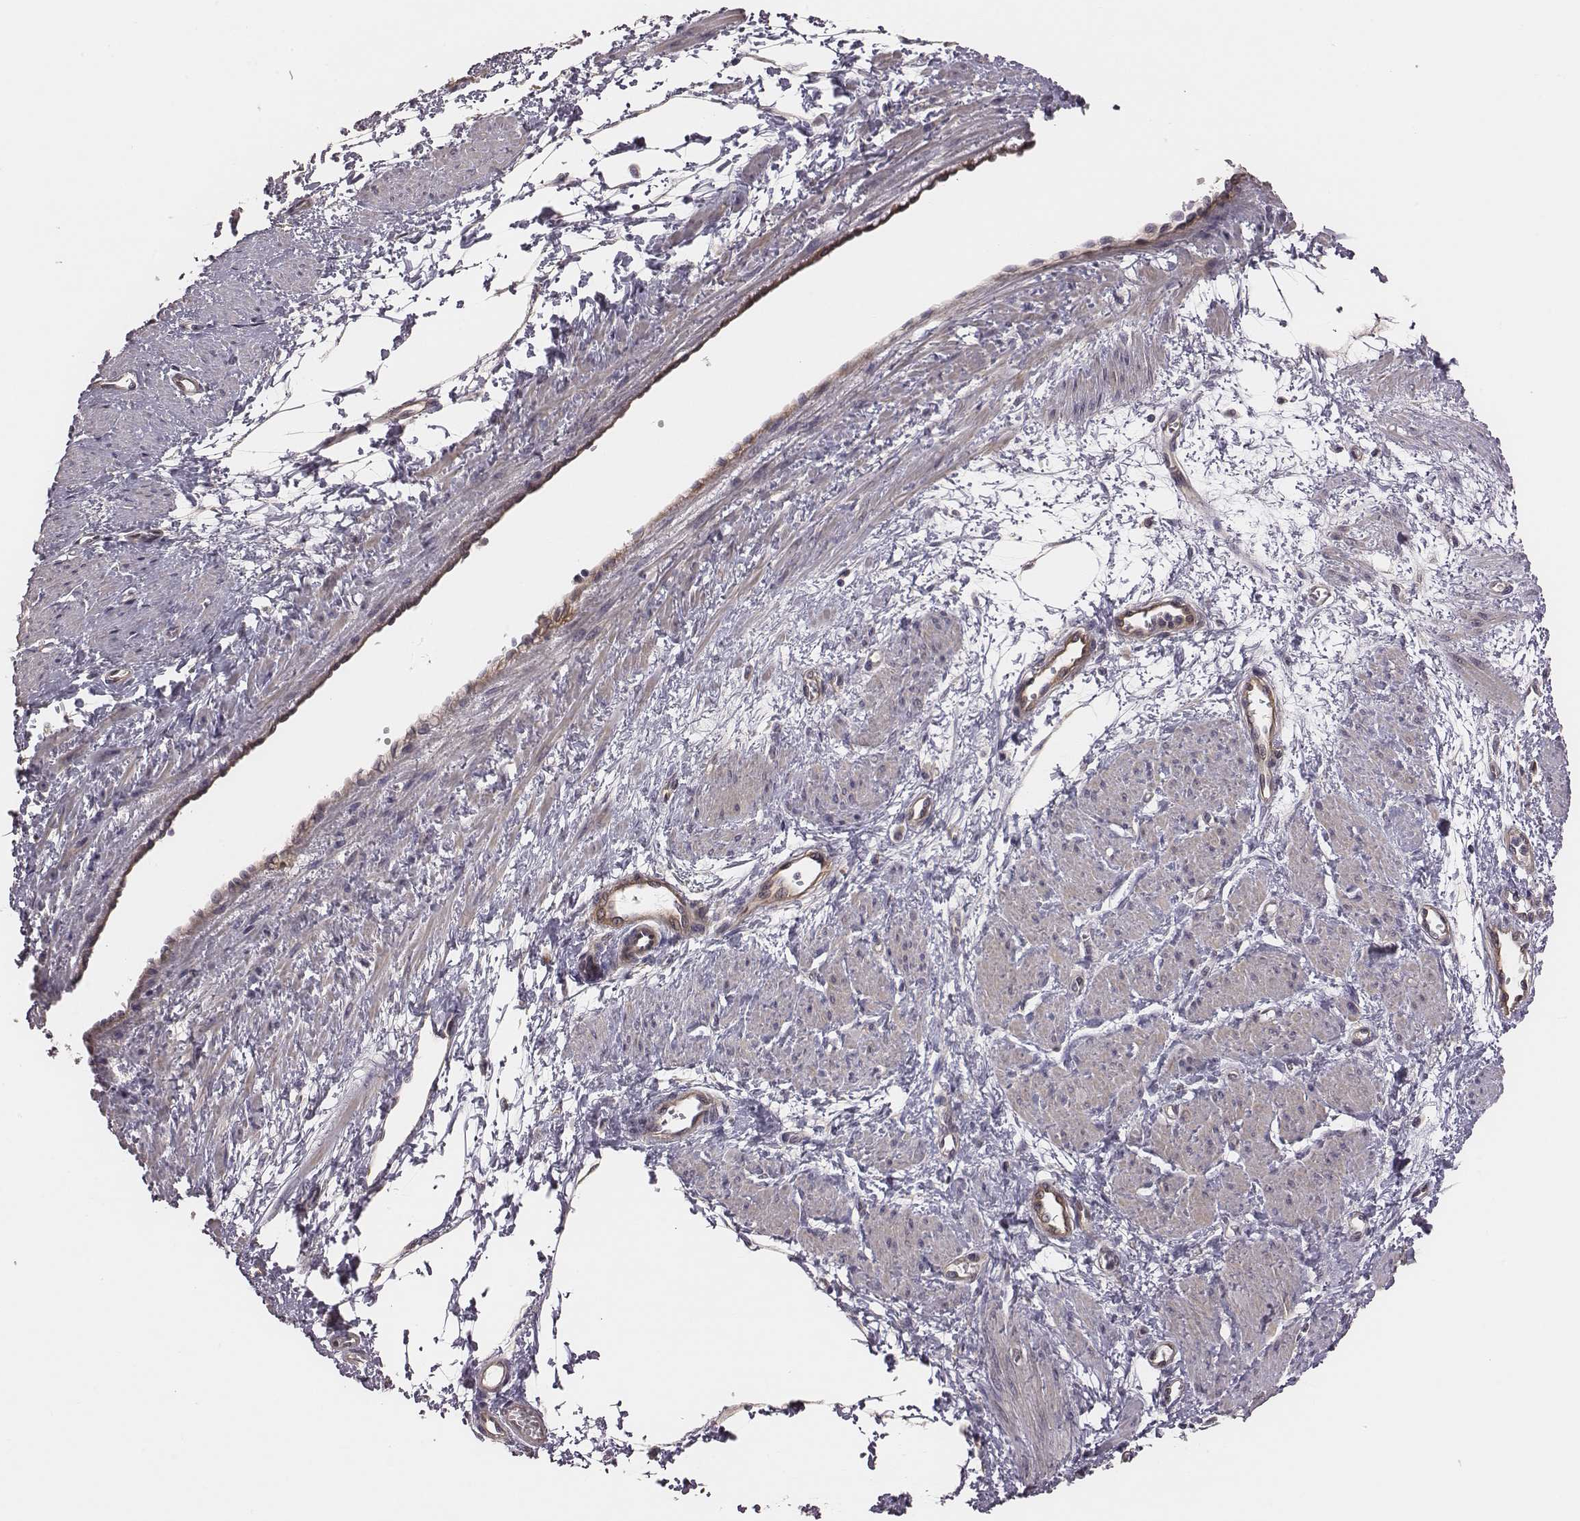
{"staining": {"intensity": "weak", "quantity": "<25%", "location": "cytoplasmic/membranous"}, "tissue": "smooth muscle", "cell_type": "Smooth muscle cells", "image_type": "normal", "snomed": [{"axis": "morphology", "description": "Normal tissue, NOS"}, {"axis": "topography", "description": "Smooth muscle"}, {"axis": "topography", "description": "Uterus"}], "caption": "High power microscopy micrograph of an IHC image of unremarkable smooth muscle, revealing no significant expression in smooth muscle cells. (DAB immunohistochemistry with hematoxylin counter stain).", "gene": "SCARF1", "patient": {"sex": "female", "age": 39}}